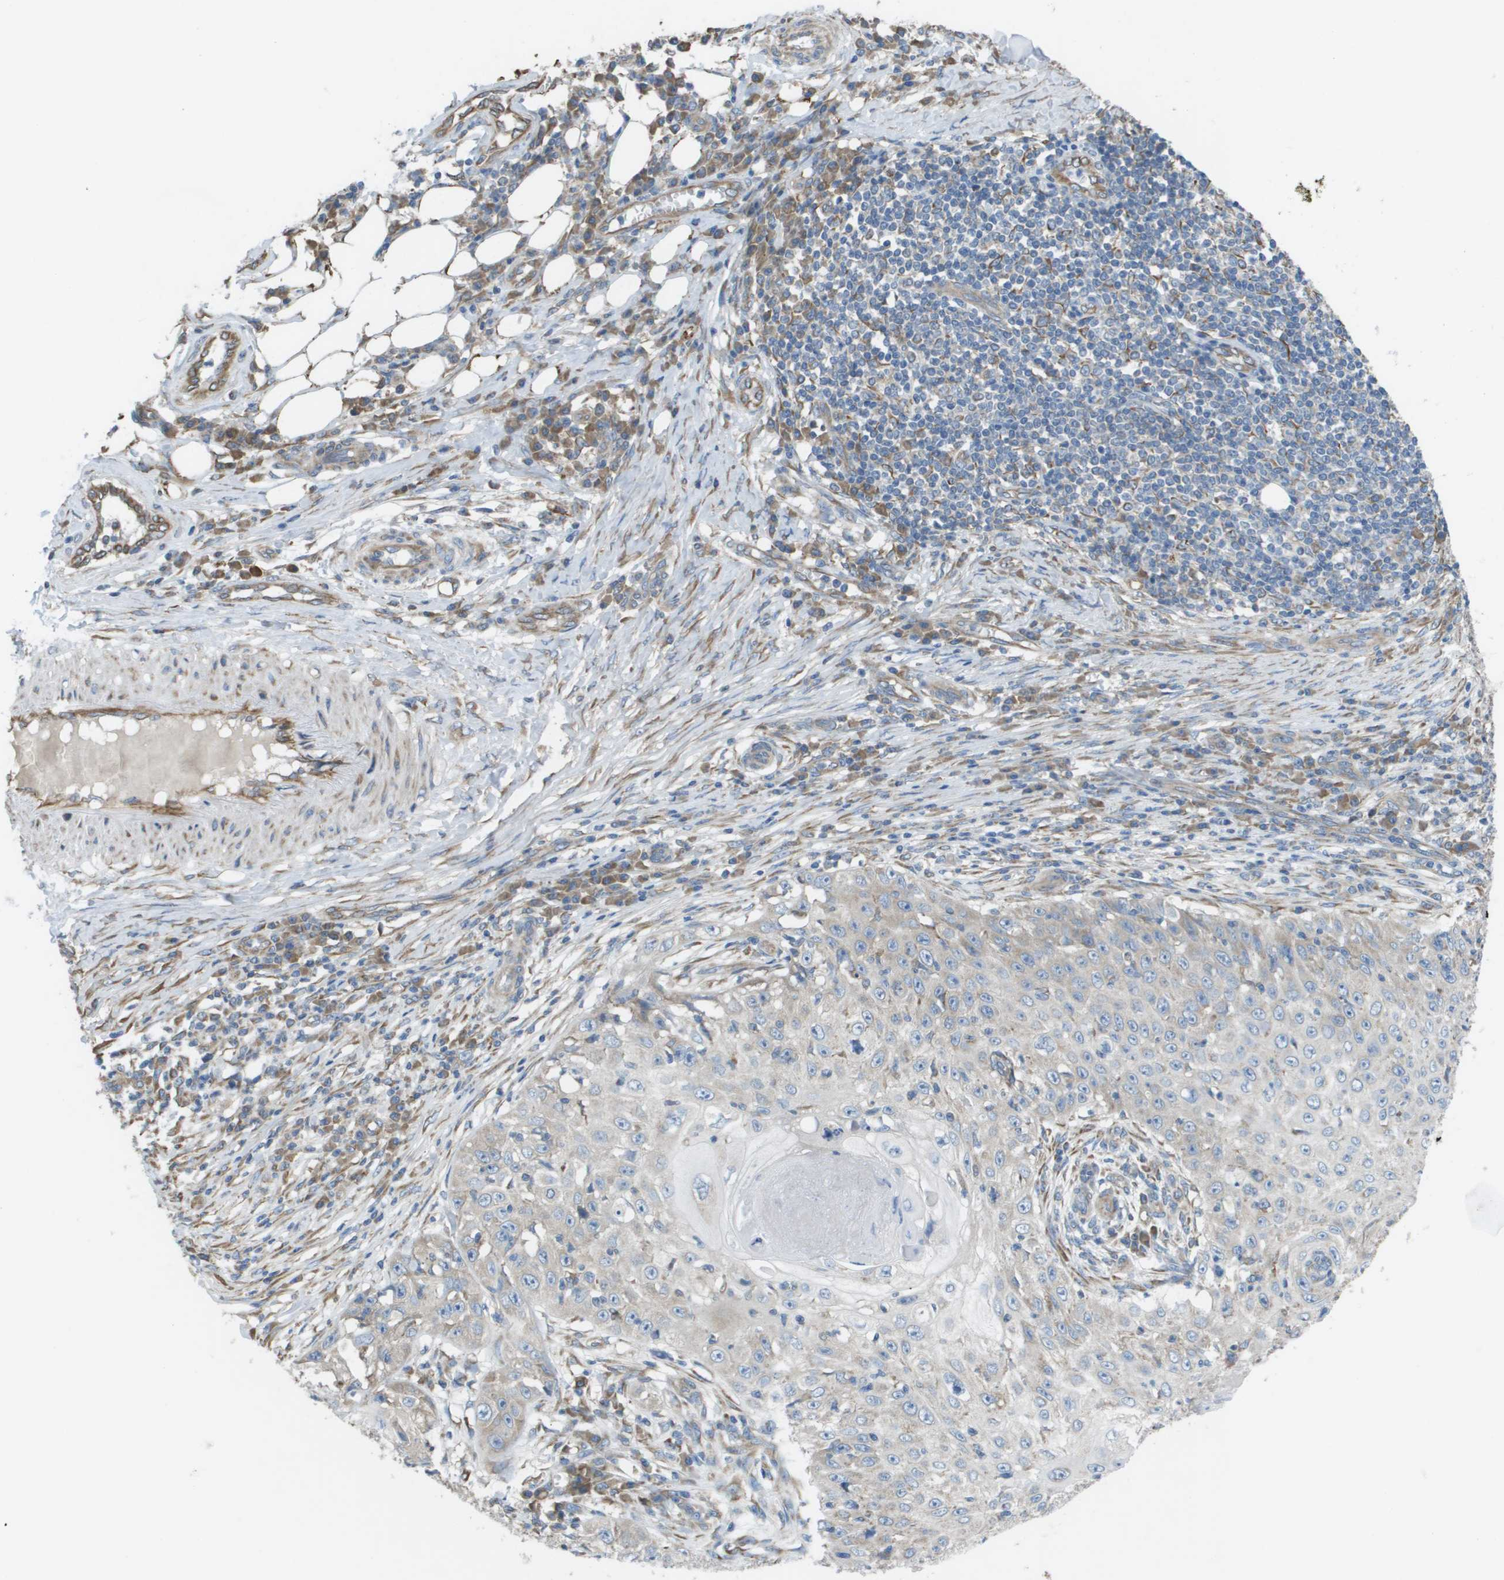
{"staining": {"intensity": "weak", "quantity": "<25%", "location": "cytoplasmic/membranous"}, "tissue": "skin cancer", "cell_type": "Tumor cells", "image_type": "cancer", "snomed": [{"axis": "morphology", "description": "Squamous cell carcinoma, NOS"}, {"axis": "topography", "description": "Skin"}], "caption": "Skin cancer (squamous cell carcinoma) stained for a protein using IHC shows no staining tumor cells.", "gene": "CLCN2", "patient": {"sex": "male", "age": 86}}